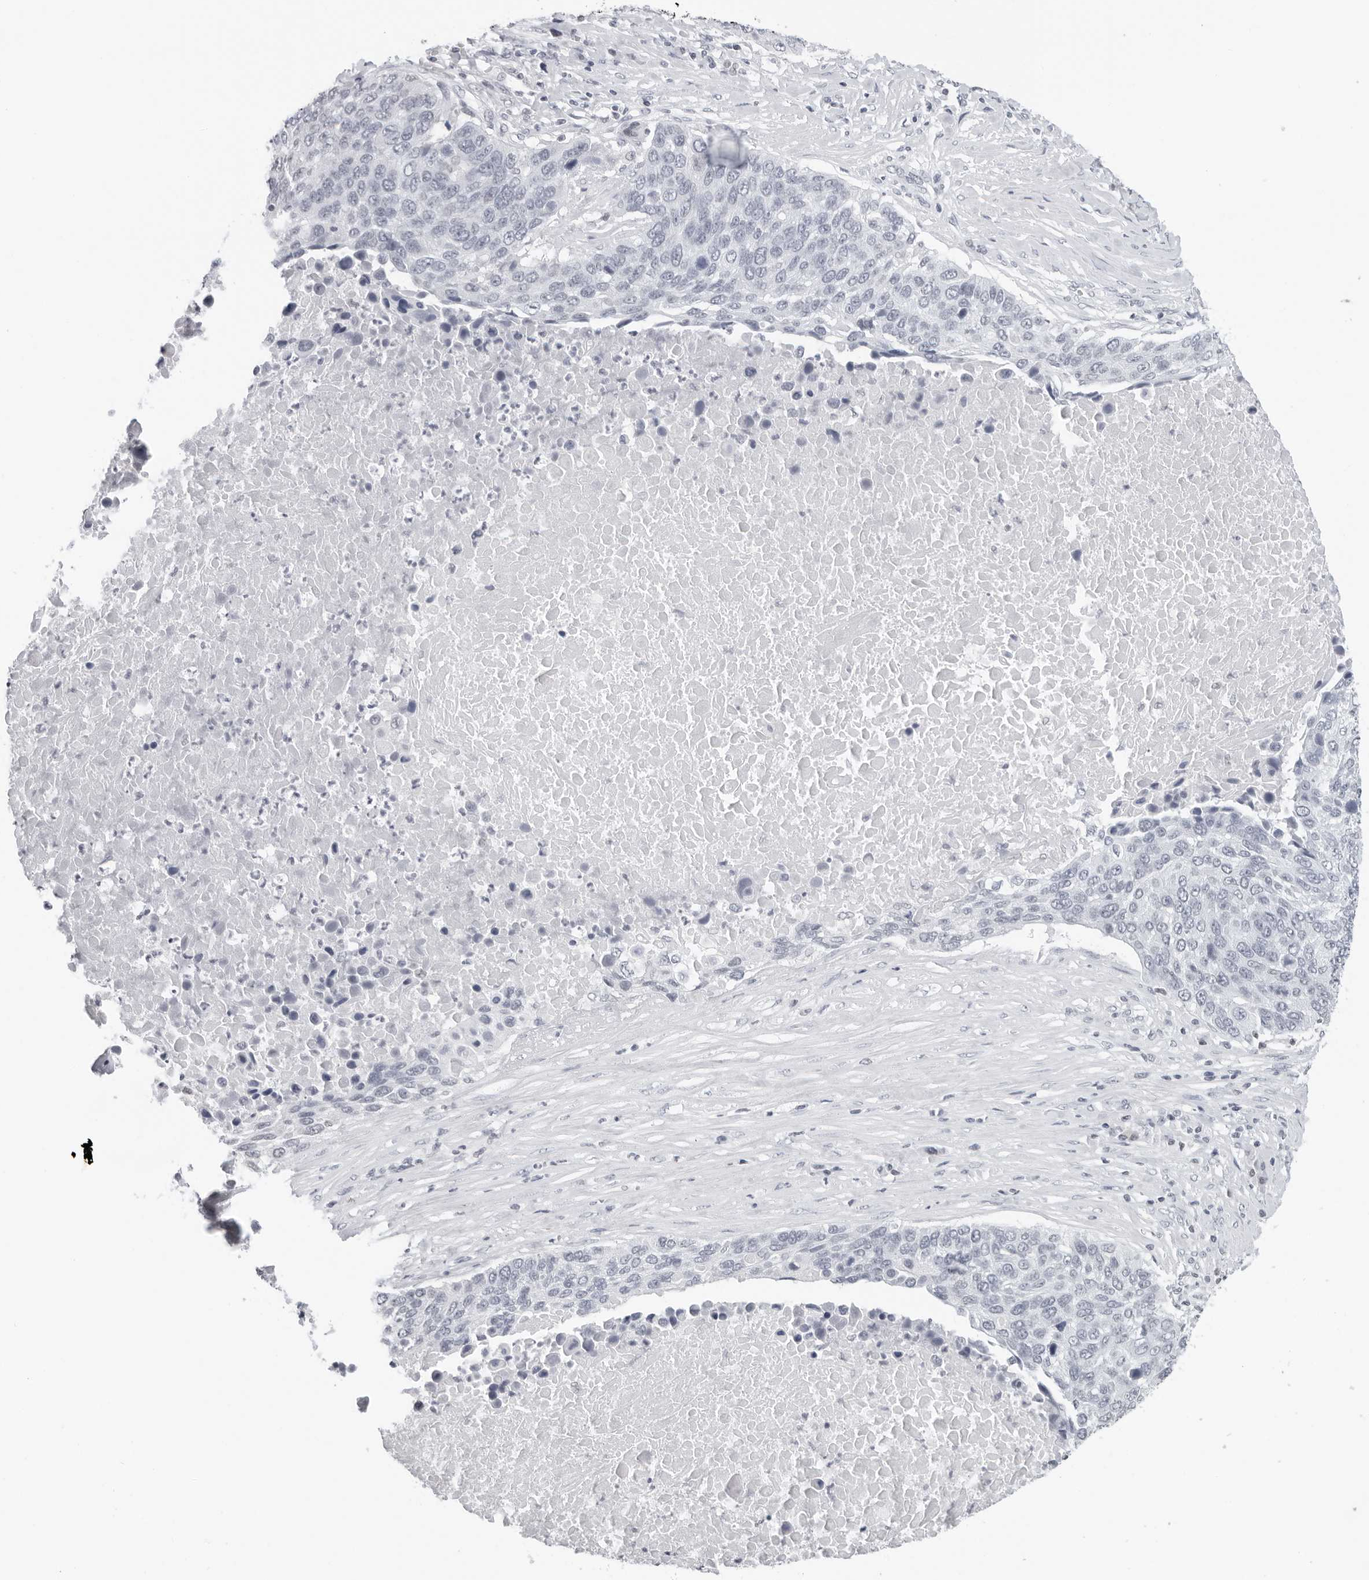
{"staining": {"intensity": "negative", "quantity": "none", "location": "none"}, "tissue": "lung cancer", "cell_type": "Tumor cells", "image_type": "cancer", "snomed": [{"axis": "morphology", "description": "Squamous cell carcinoma, NOS"}, {"axis": "topography", "description": "Lung"}], "caption": "The immunohistochemistry photomicrograph has no significant expression in tumor cells of lung cancer (squamous cell carcinoma) tissue.", "gene": "FLG2", "patient": {"sex": "male", "age": 66}}